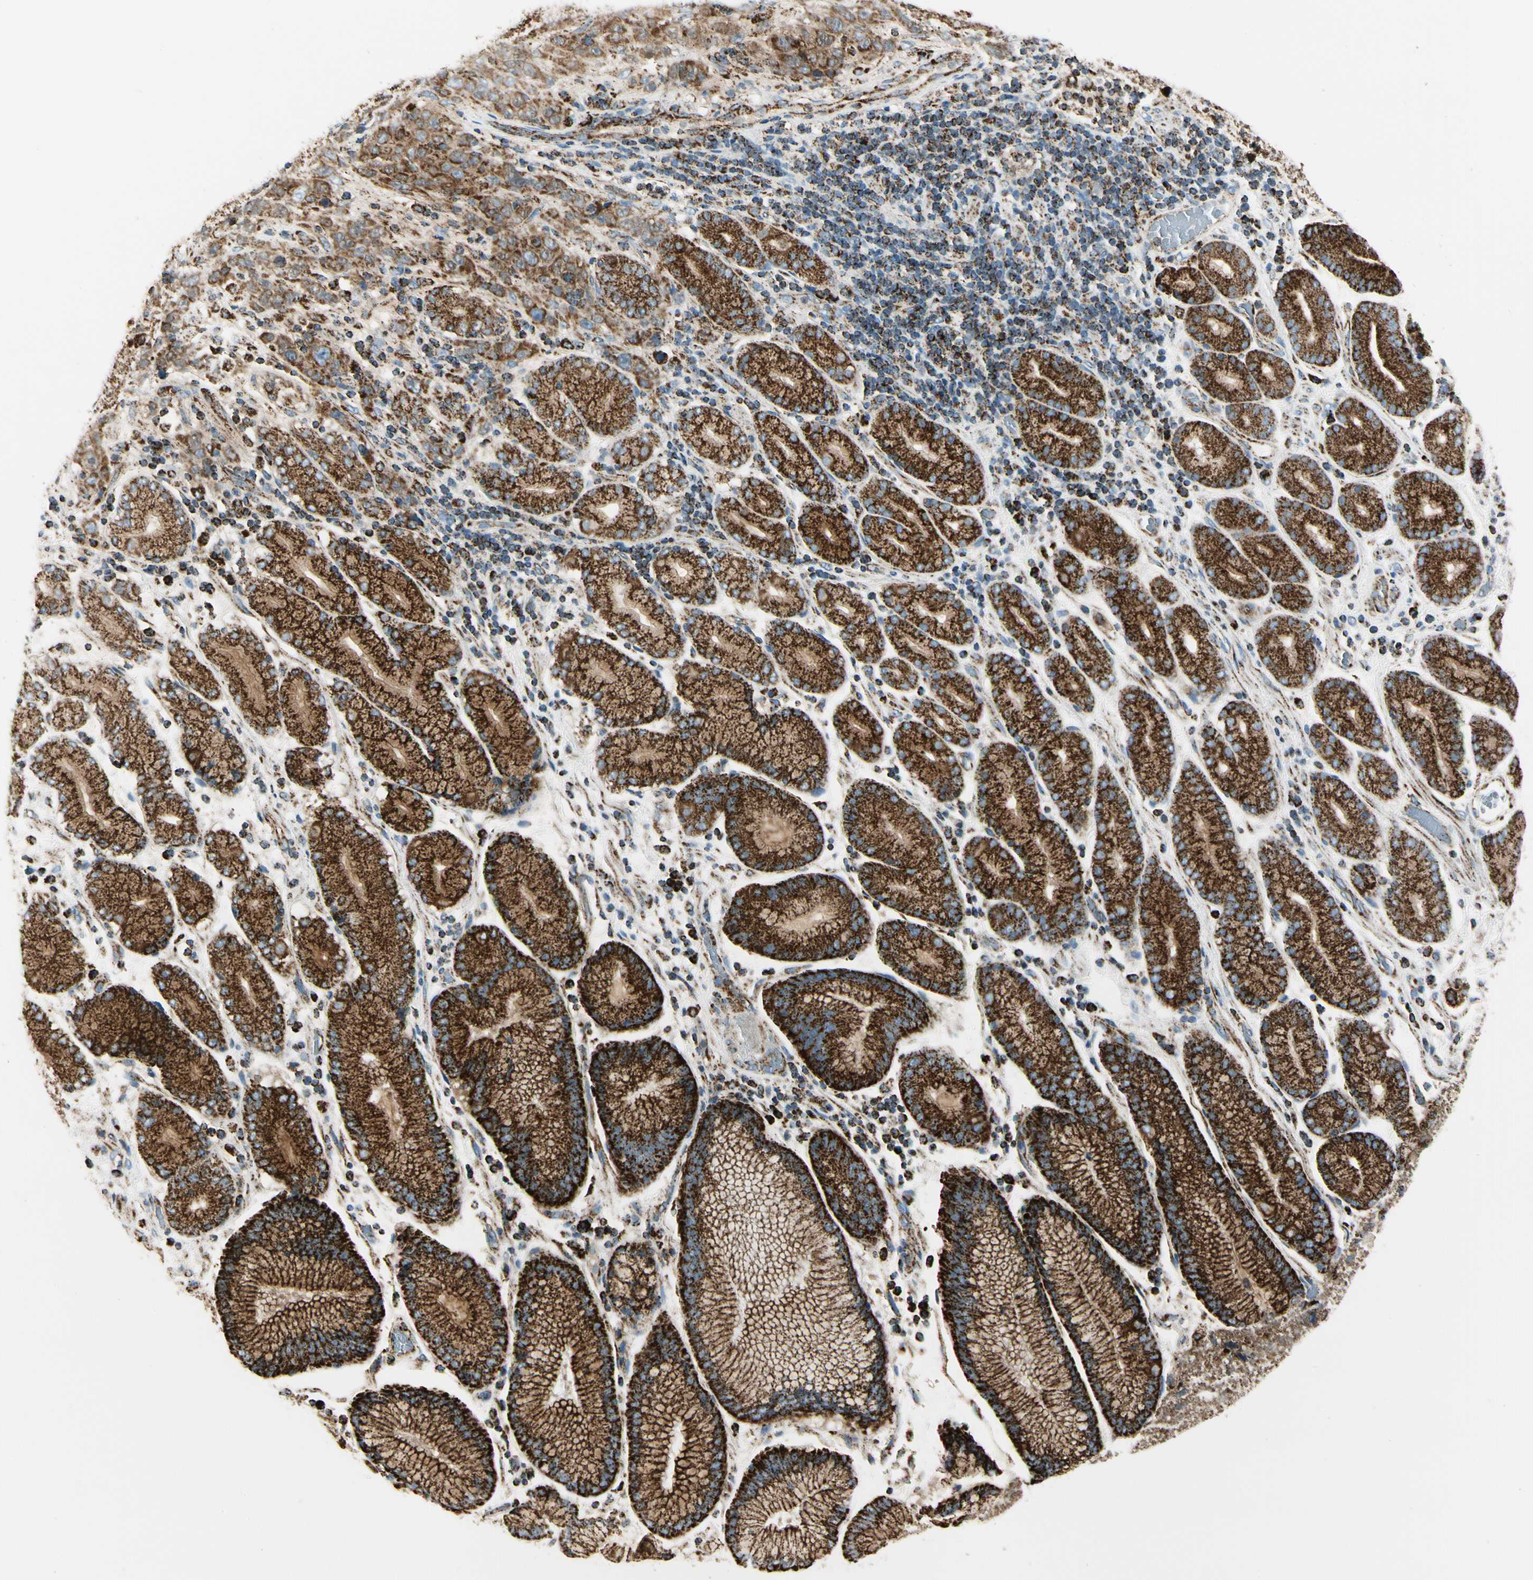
{"staining": {"intensity": "moderate", "quantity": ">75%", "location": "cytoplasmic/membranous"}, "tissue": "stomach cancer", "cell_type": "Tumor cells", "image_type": "cancer", "snomed": [{"axis": "morphology", "description": "Normal tissue, NOS"}, {"axis": "morphology", "description": "Adenocarcinoma, NOS"}, {"axis": "topography", "description": "Stomach"}], "caption": "Protein positivity by immunohistochemistry demonstrates moderate cytoplasmic/membranous staining in approximately >75% of tumor cells in stomach cancer. The protein of interest is stained brown, and the nuclei are stained in blue (DAB IHC with brightfield microscopy, high magnification).", "gene": "ME2", "patient": {"sex": "male", "age": 48}}